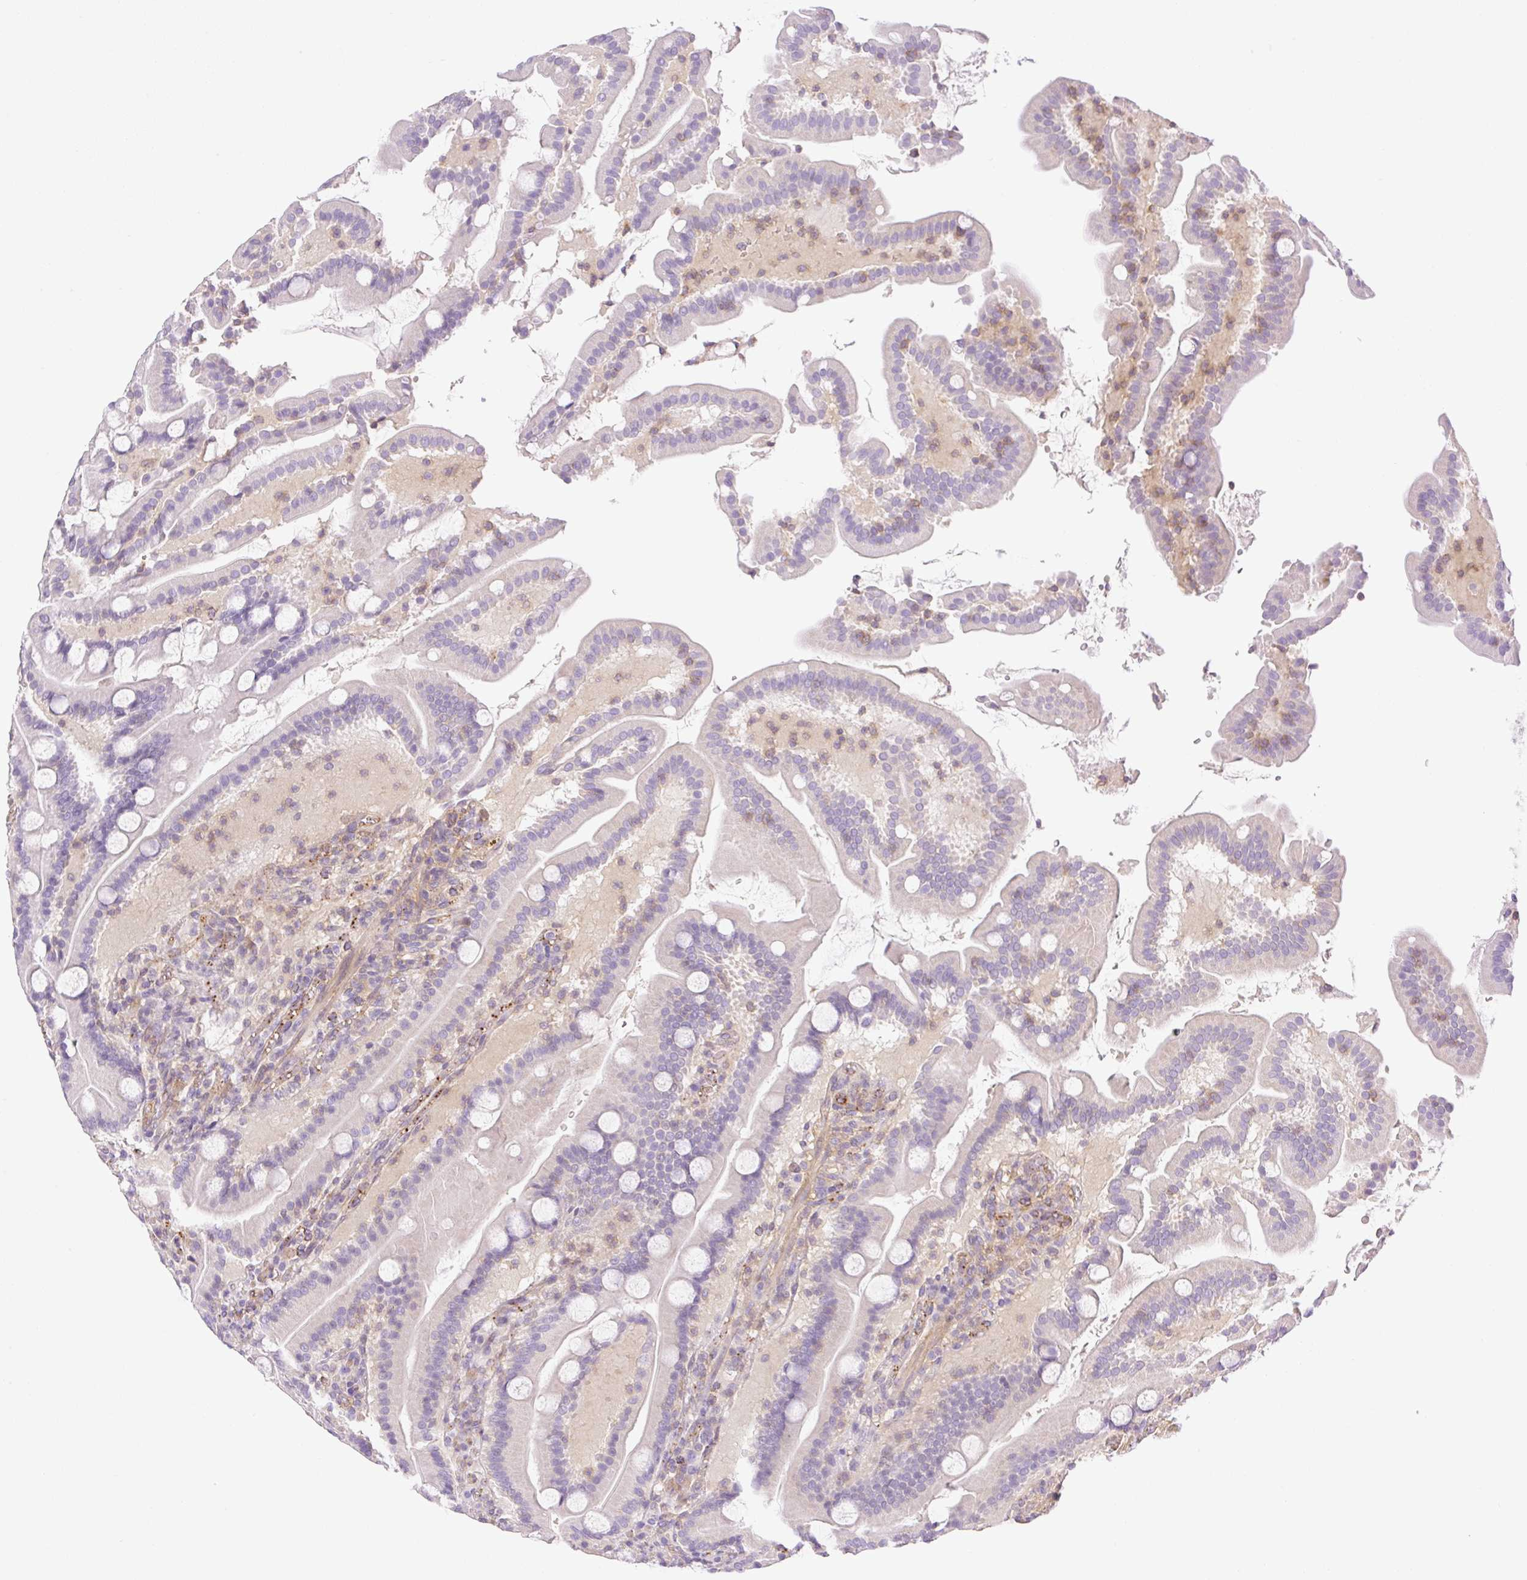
{"staining": {"intensity": "negative", "quantity": "none", "location": "none"}, "tissue": "duodenum", "cell_type": "Glandular cells", "image_type": "normal", "snomed": [{"axis": "morphology", "description": "Normal tissue, NOS"}, {"axis": "topography", "description": "Duodenum"}], "caption": "This is a photomicrograph of immunohistochemistry (IHC) staining of normal duodenum, which shows no expression in glandular cells.", "gene": "EHD1", "patient": {"sex": "male", "age": 55}}